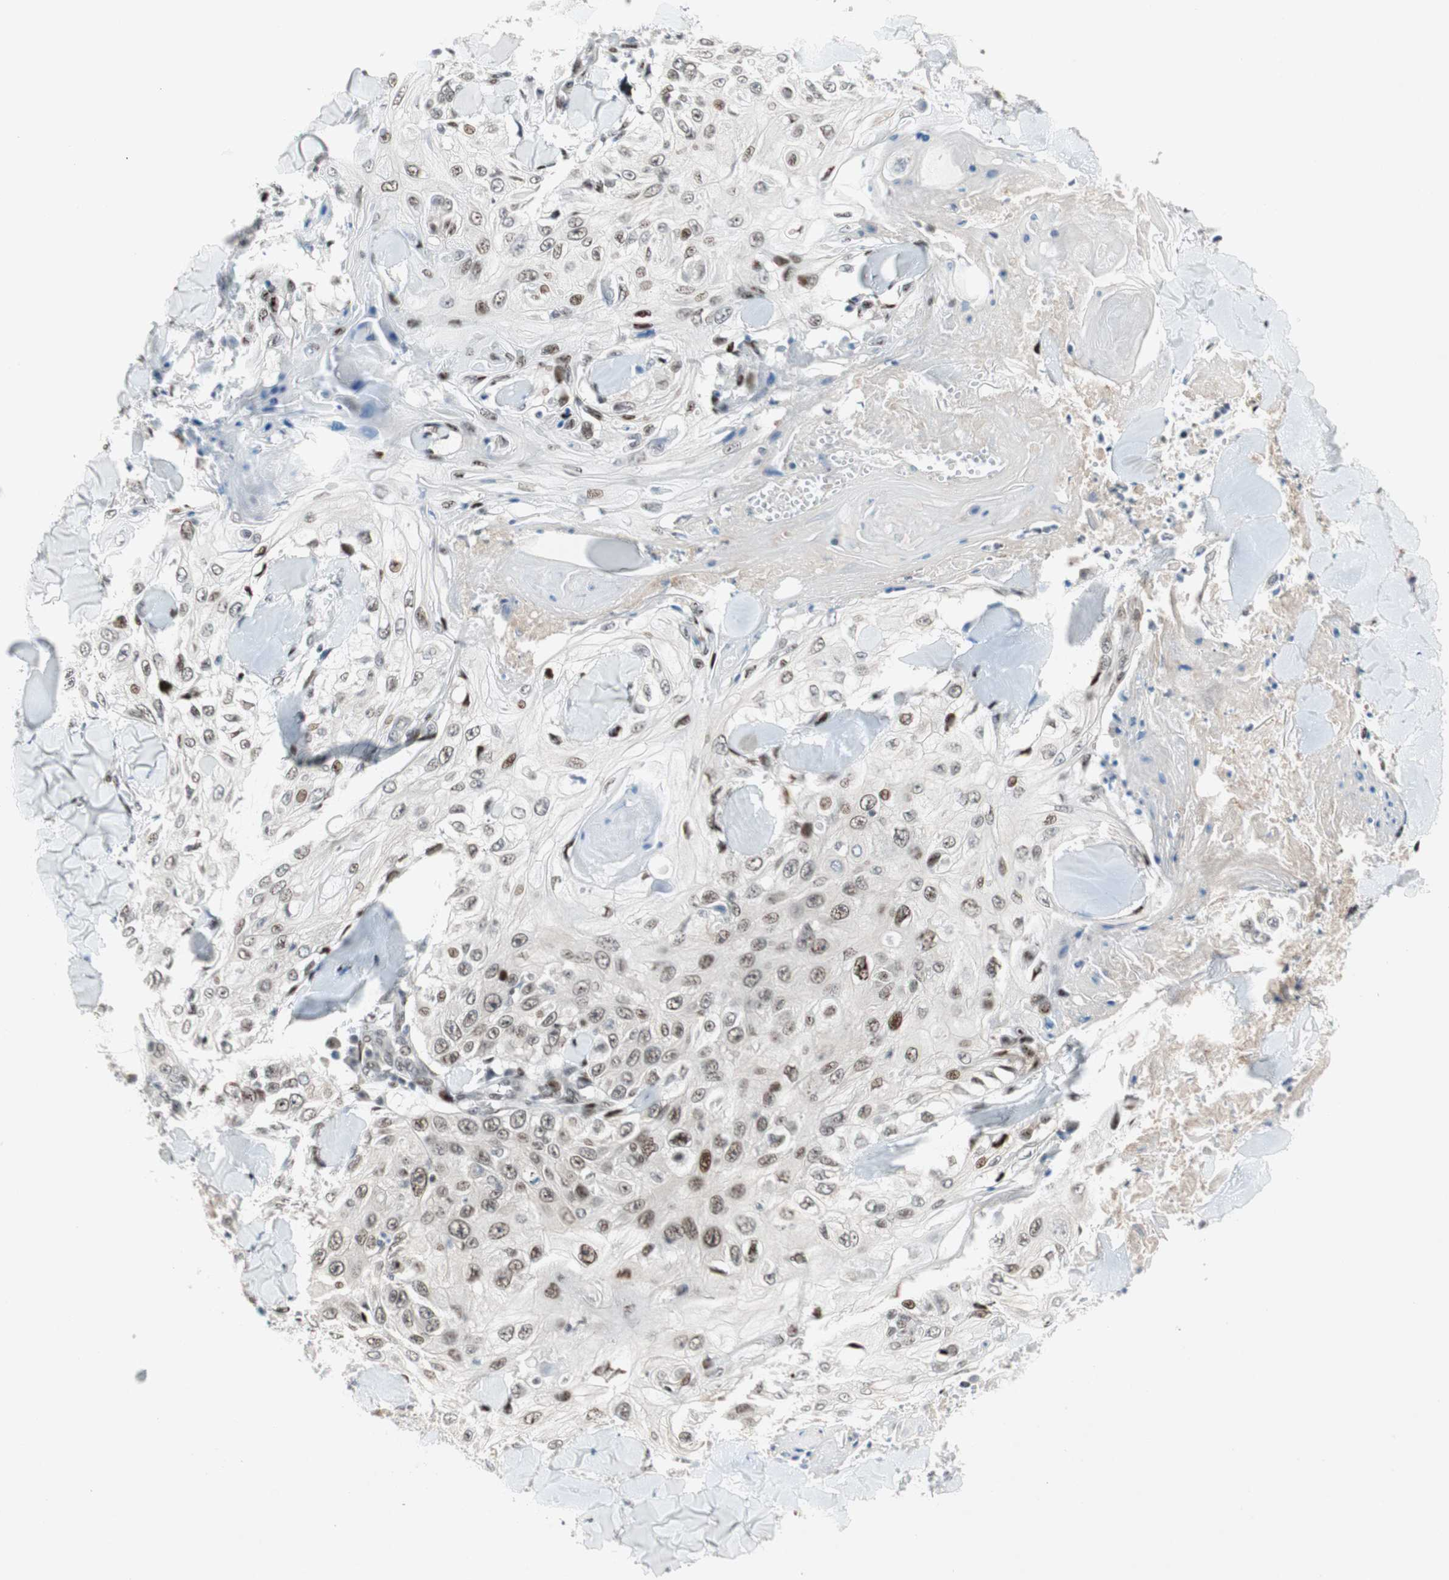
{"staining": {"intensity": "weak", "quantity": "<25%", "location": "nuclear"}, "tissue": "skin cancer", "cell_type": "Tumor cells", "image_type": "cancer", "snomed": [{"axis": "morphology", "description": "Squamous cell carcinoma, NOS"}, {"axis": "topography", "description": "Skin"}], "caption": "High magnification brightfield microscopy of skin cancer (squamous cell carcinoma) stained with DAB (3,3'-diaminobenzidine) (brown) and counterstained with hematoxylin (blue): tumor cells show no significant expression.", "gene": "FBXO44", "patient": {"sex": "male", "age": 86}}